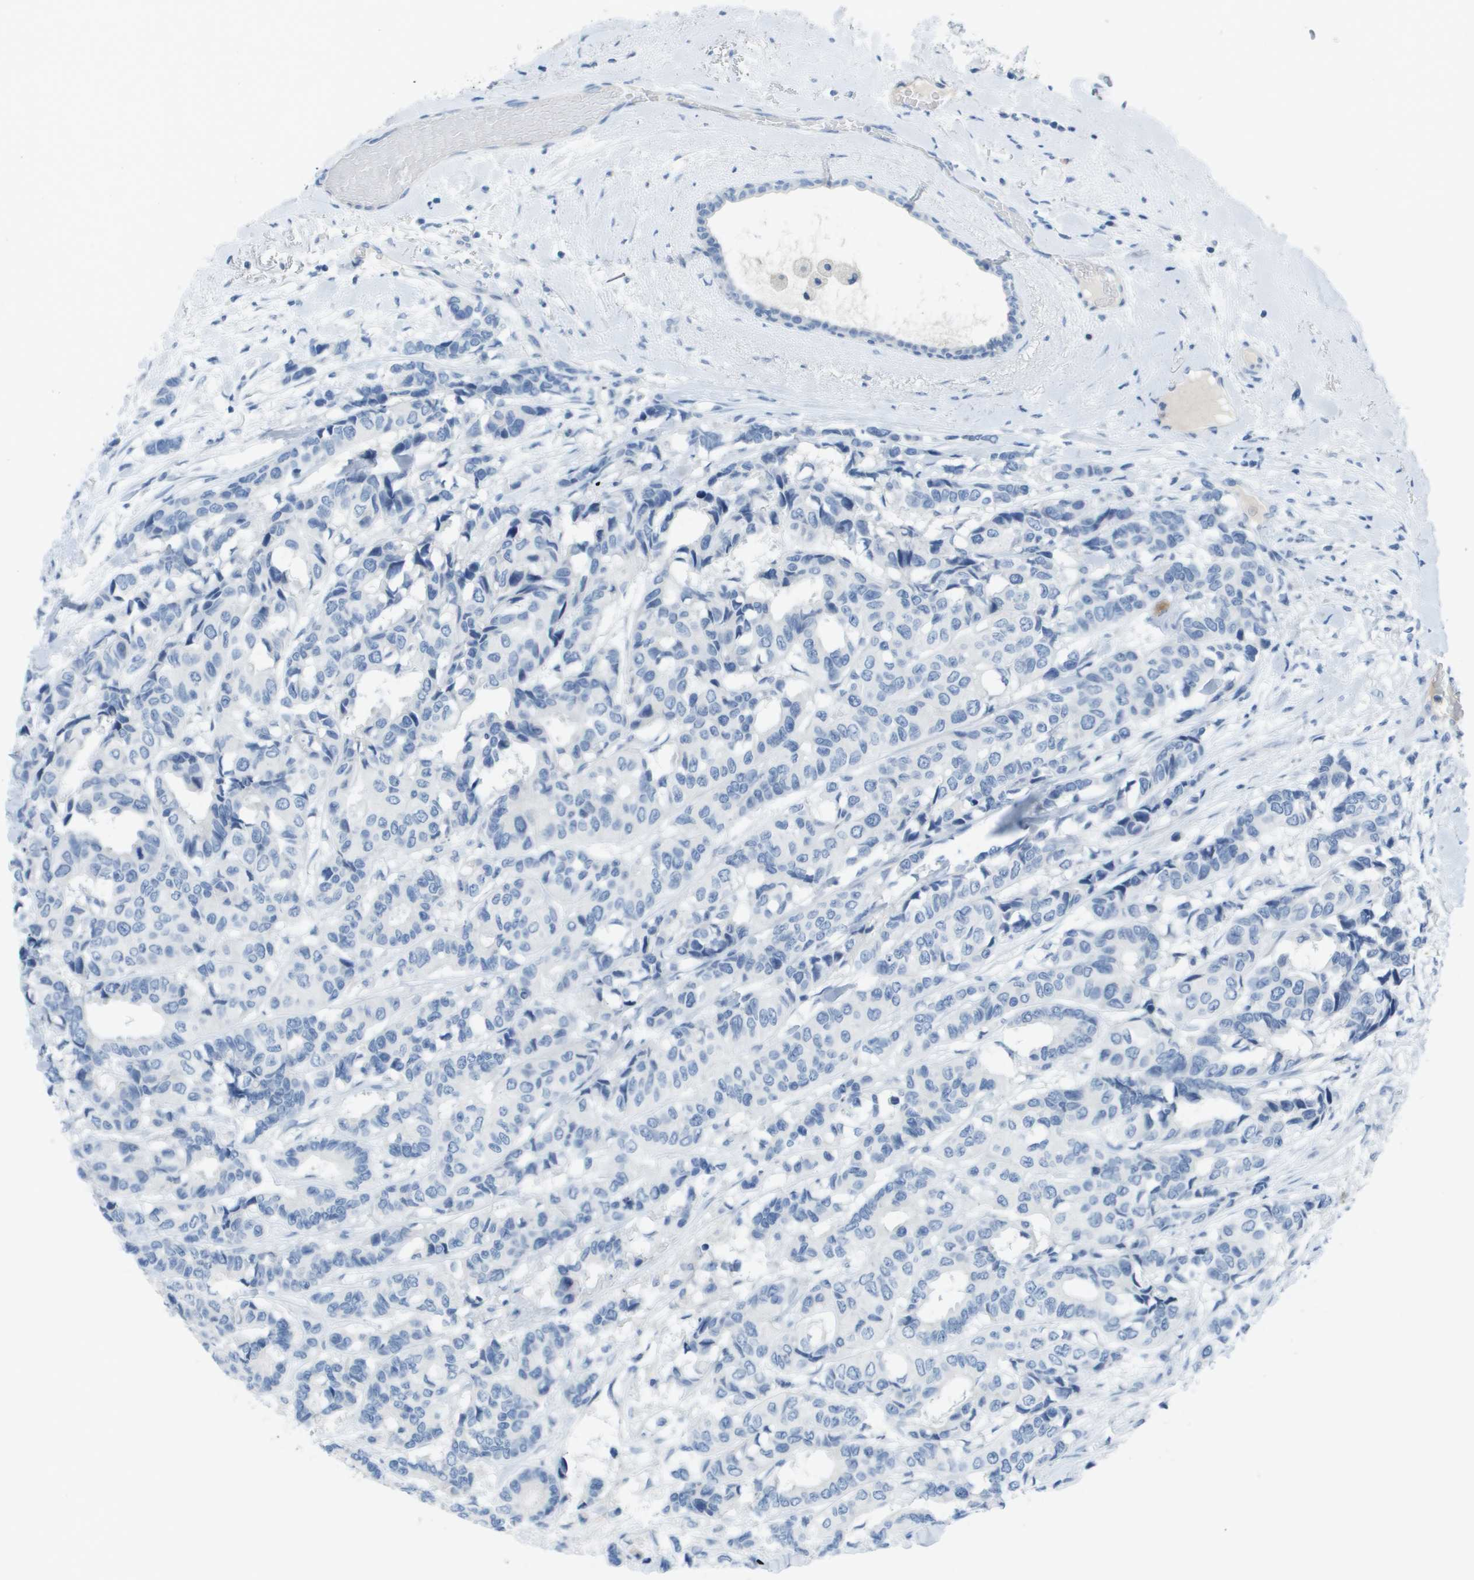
{"staining": {"intensity": "negative", "quantity": "none", "location": "none"}, "tissue": "breast cancer", "cell_type": "Tumor cells", "image_type": "cancer", "snomed": [{"axis": "morphology", "description": "Duct carcinoma"}, {"axis": "topography", "description": "Breast"}], "caption": "This is an immunohistochemistry photomicrograph of infiltrating ductal carcinoma (breast). There is no positivity in tumor cells.", "gene": "GPR18", "patient": {"sex": "female", "age": 87}}